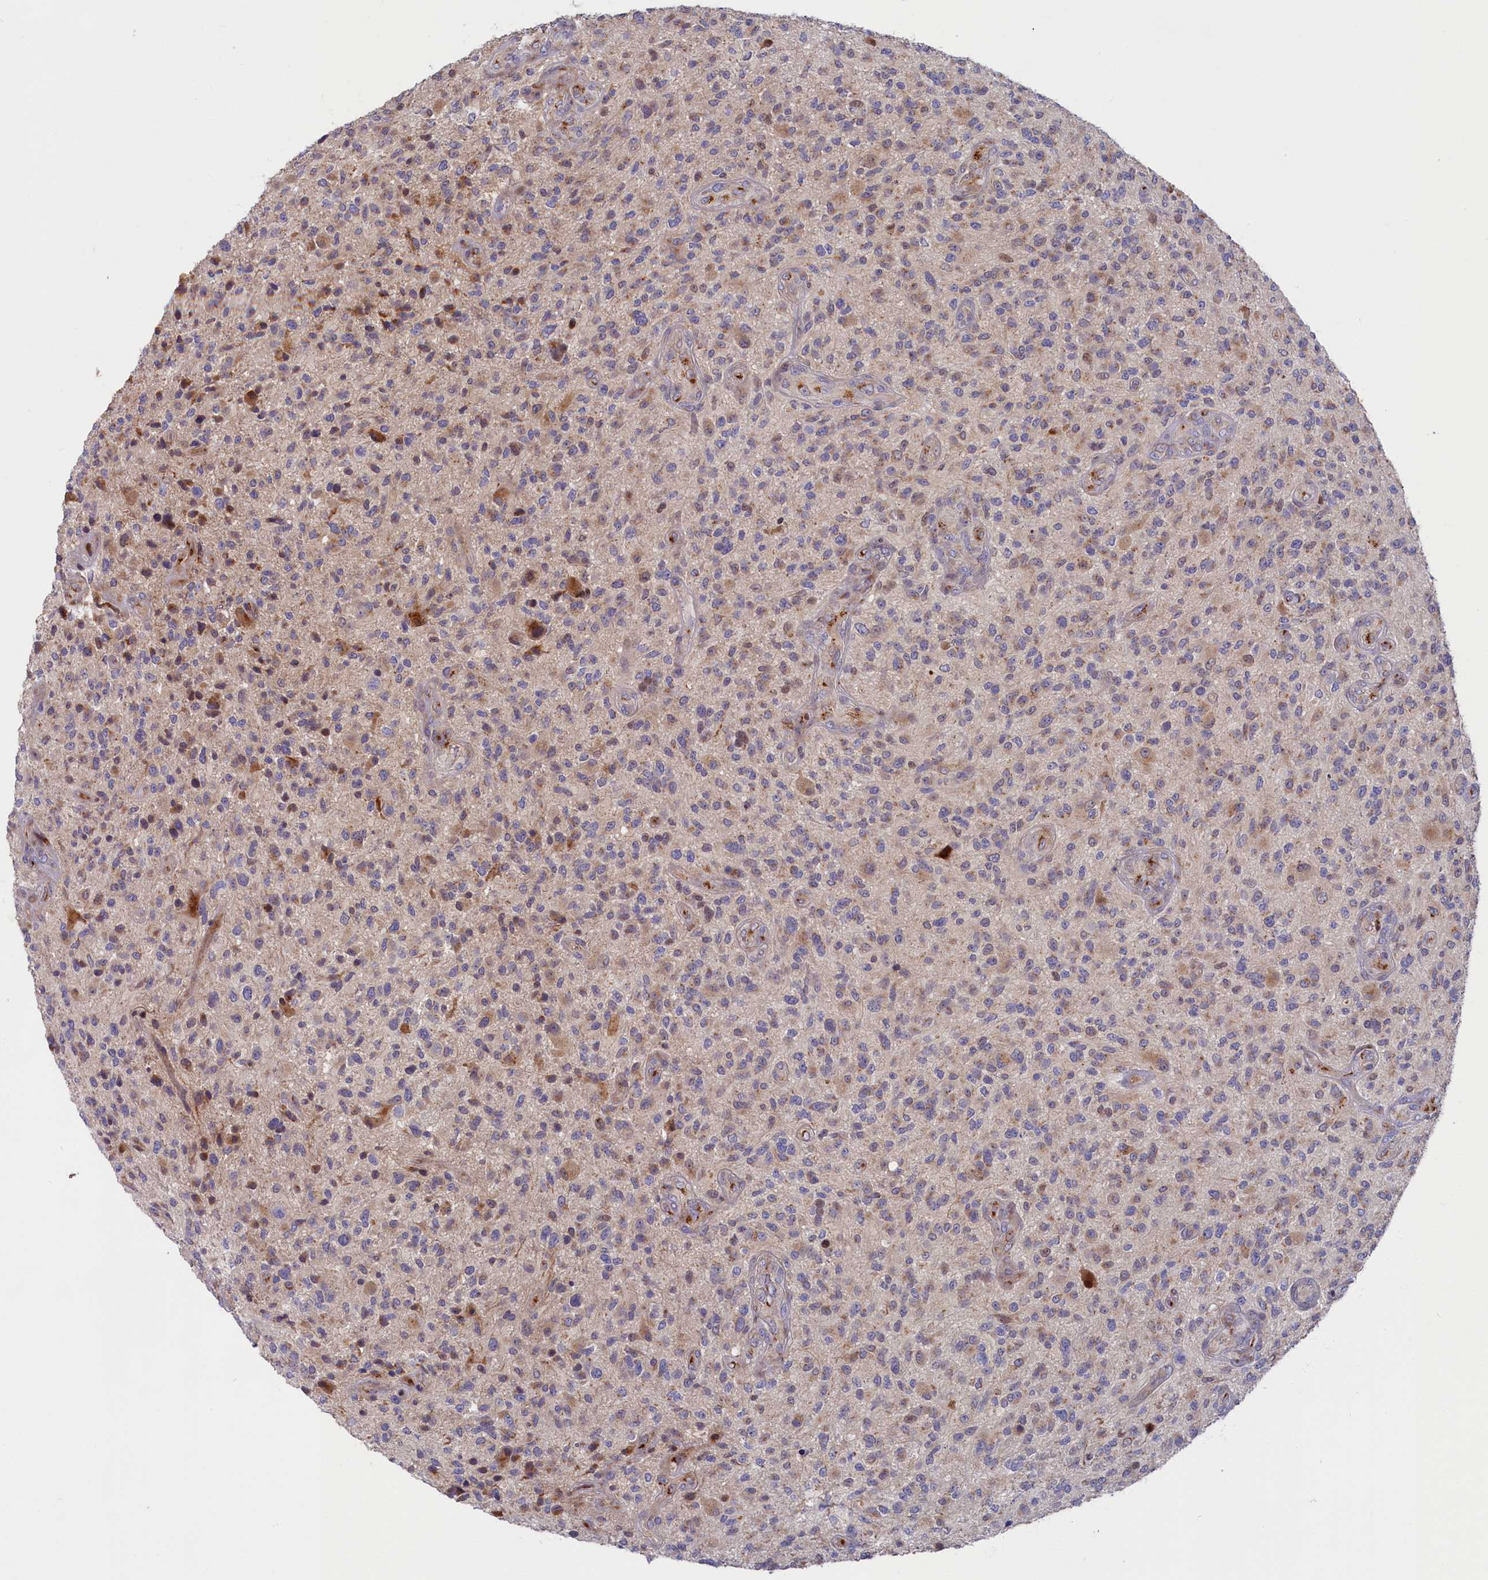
{"staining": {"intensity": "negative", "quantity": "none", "location": "none"}, "tissue": "glioma", "cell_type": "Tumor cells", "image_type": "cancer", "snomed": [{"axis": "morphology", "description": "Glioma, malignant, High grade"}, {"axis": "topography", "description": "Brain"}], "caption": "A high-resolution image shows immunohistochemistry (IHC) staining of malignant high-grade glioma, which displays no significant staining in tumor cells. (DAB immunohistochemistry with hematoxylin counter stain).", "gene": "CHST12", "patient": {"sex": "male", "age": 47}}